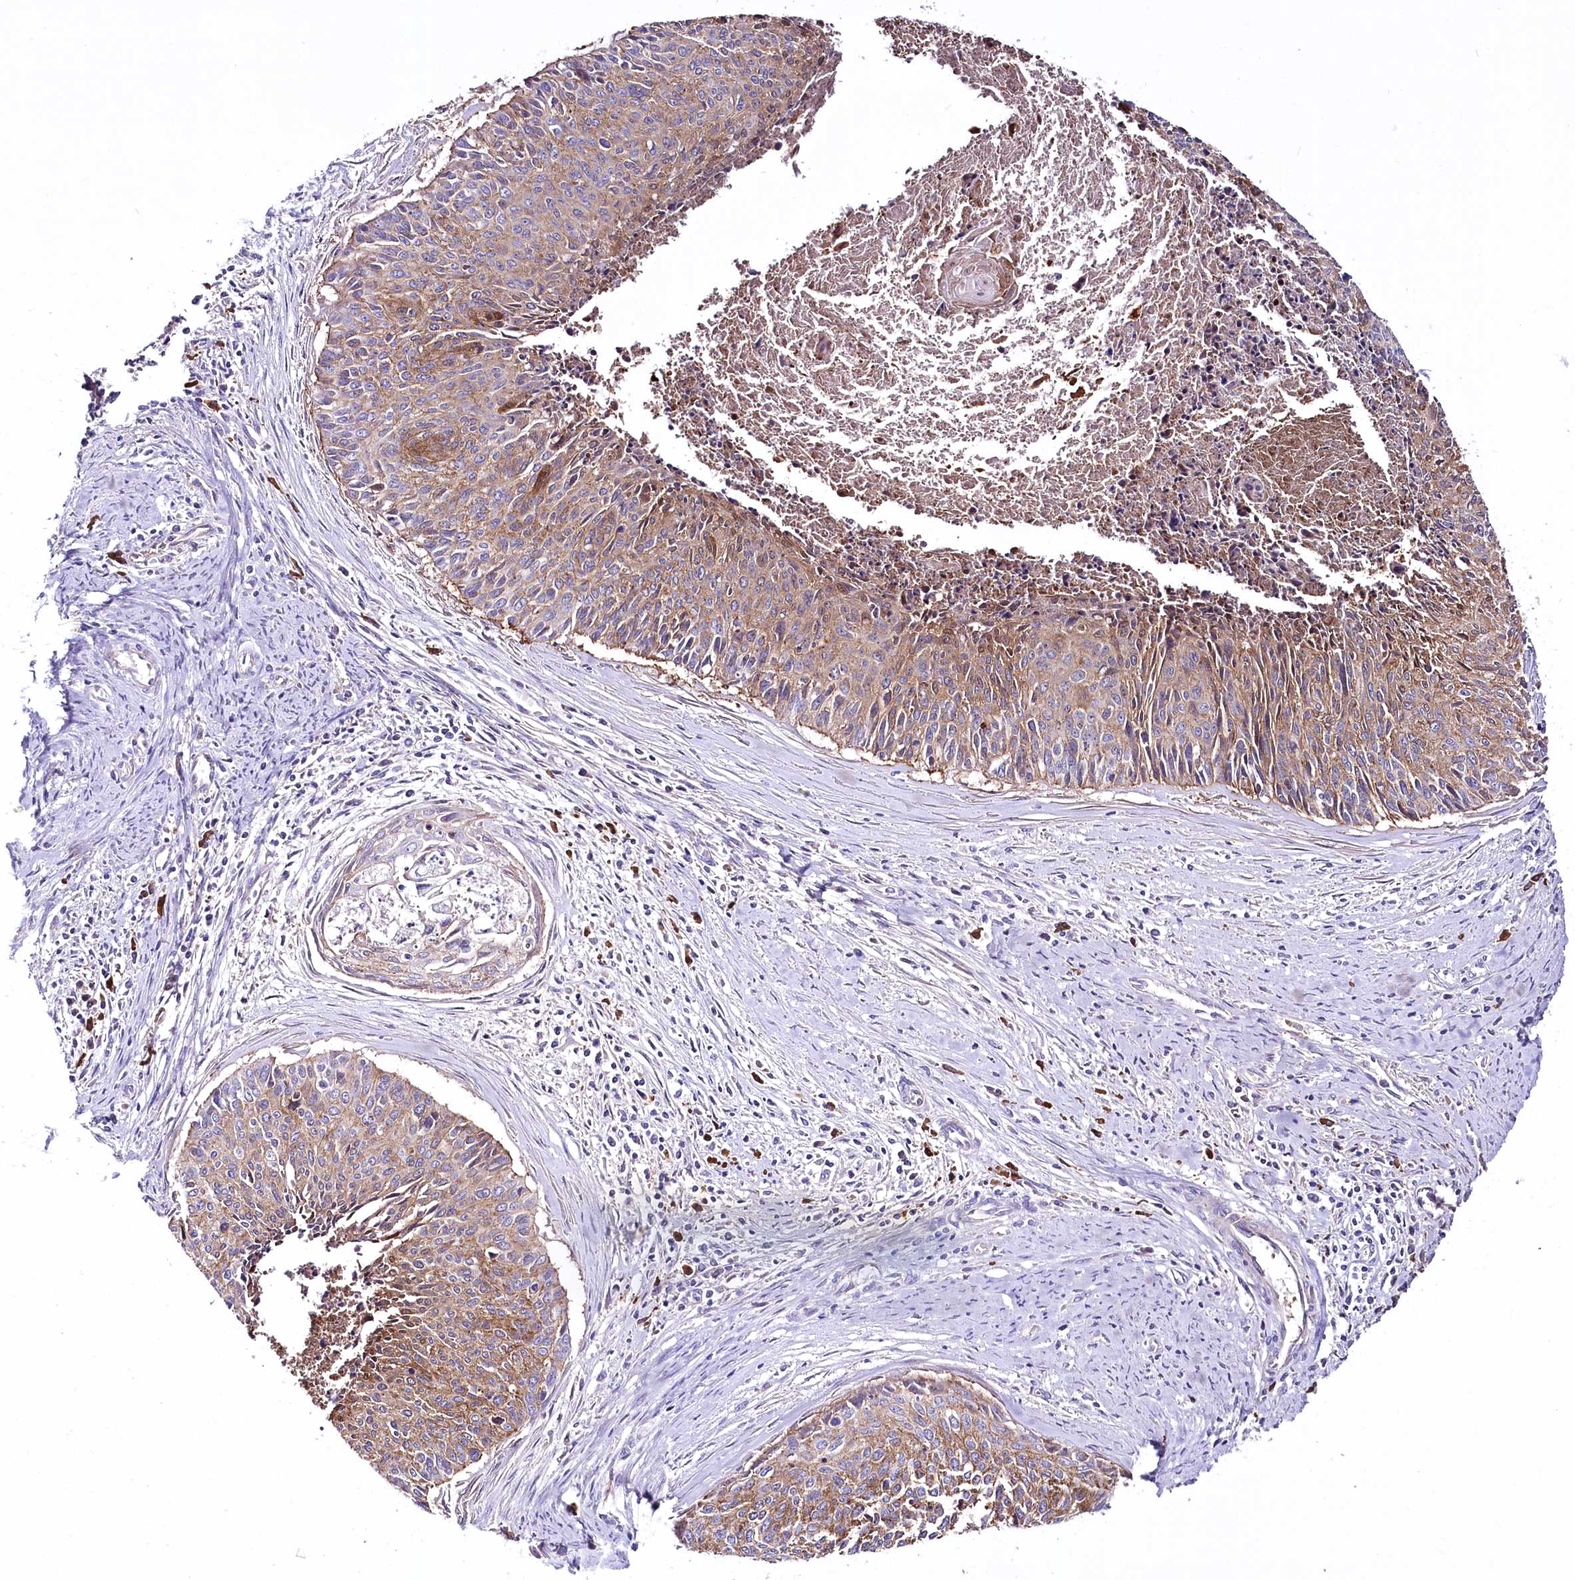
{"staining": {"intensity": "moderate", "quantity": ">75%", "location": "cytoplasmic/membranous"}, "tissue": "cervical cancer", "cell_type": "Tumor cells", "image_type": "cancer", "snomed": [{"axis": "morphology", "description": "Squamous cell carcinoma, NOS"}, {"axis": "topography", "description": "Cervix"}], "caption": "An IHC photomicrograph of tumor tissue is shown. Protein staining in brown labels moderate cytoplasmic/membranous positivity in squamous cell carcinoma (cervical) within tumor cells. (Stains: DAB in brown, nuclei in blue, Microscopy: brightfield microscopy at high magnification).", "gene": "CEP164", "patient": {"sex": "female", "age": 55}}